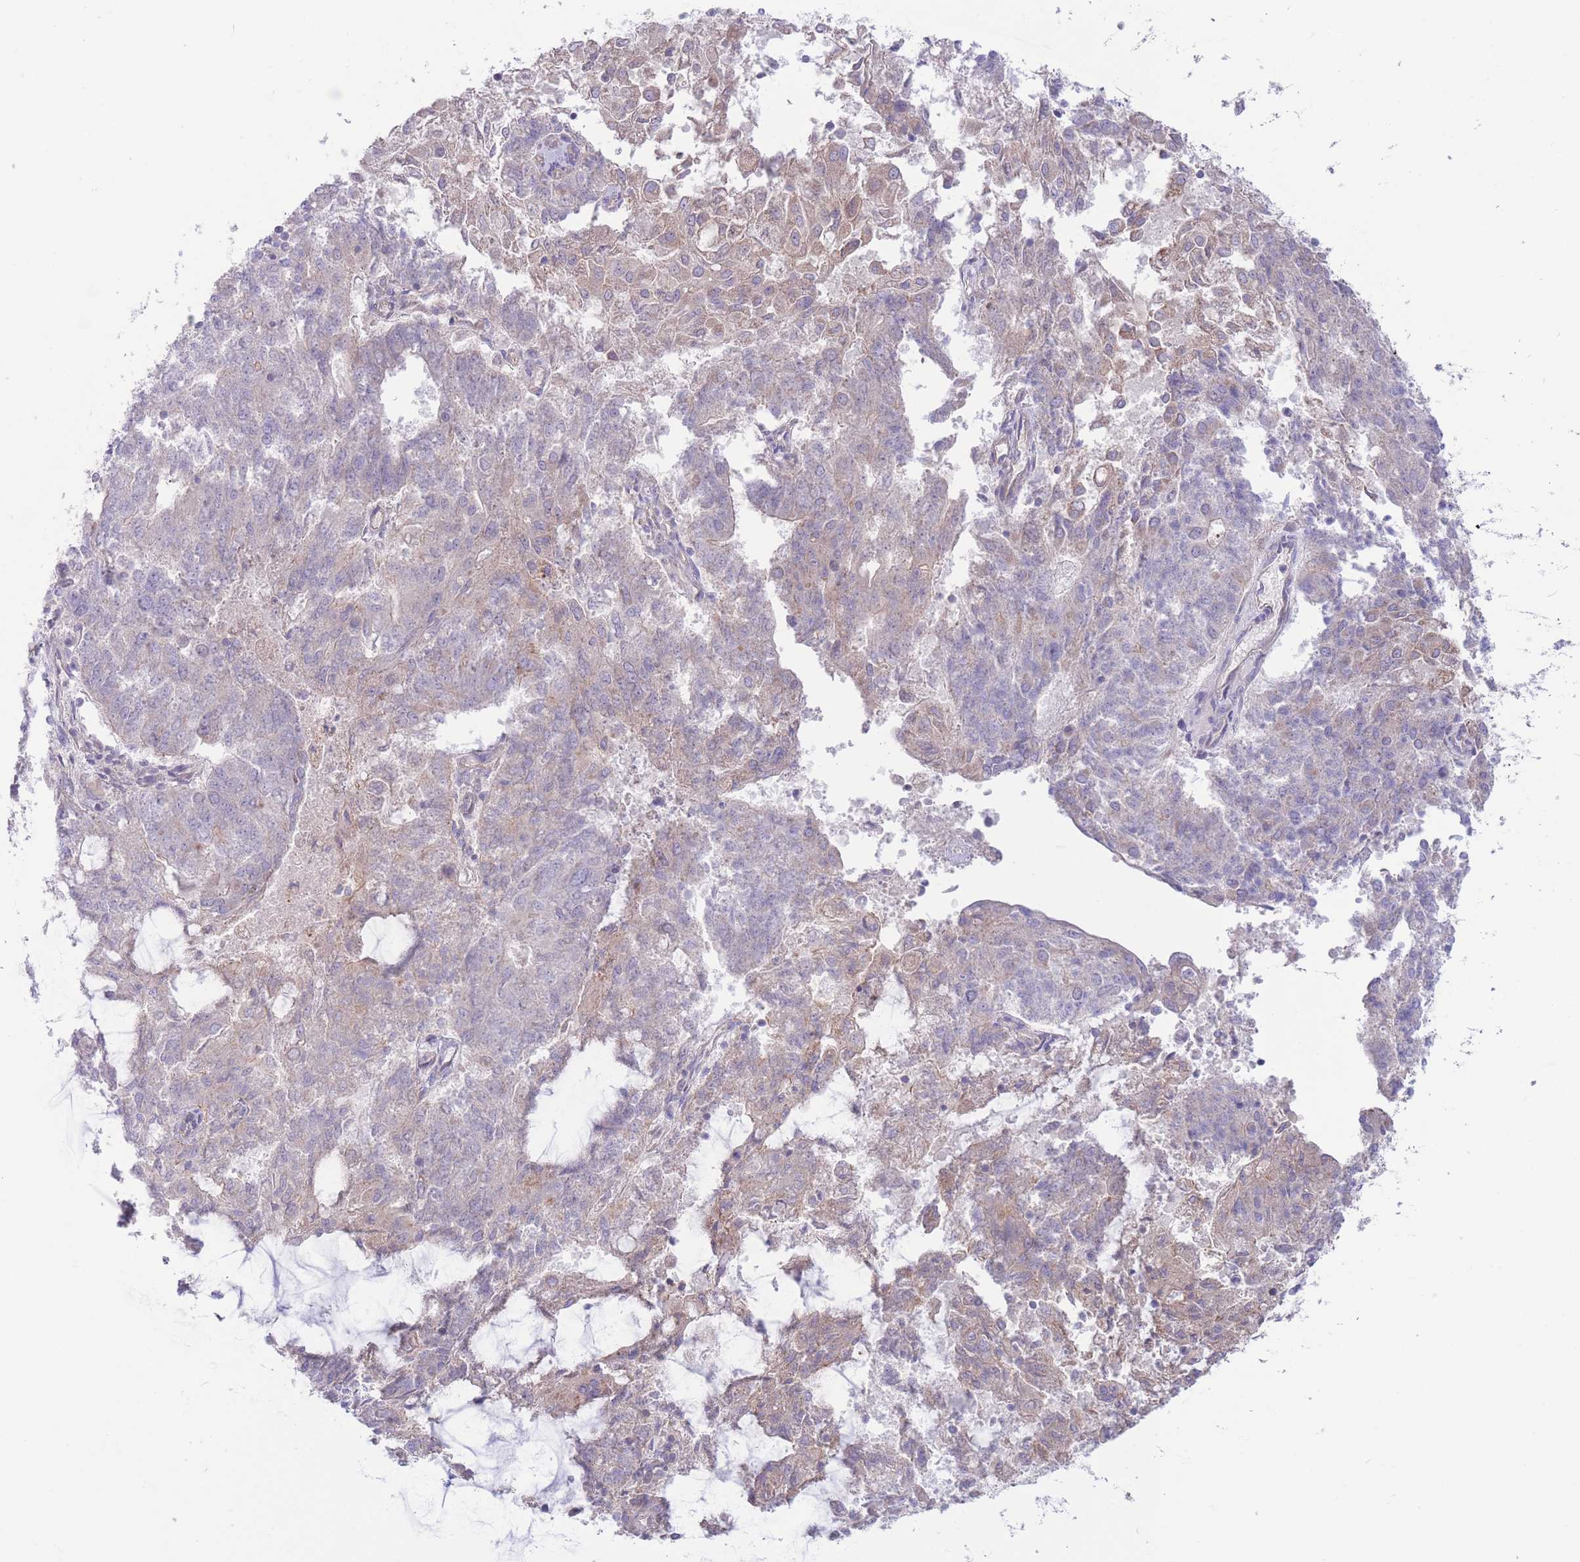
{"staining": {"intensity": "weak", "quantity": "<25%", "location": "cytoplasmic/membranous"}, "tissue": "endometrial cancer", "cell_type": "Tumor cells", "image_type": "cancer", "snomed": [{"axis": "morphology", "description": "Adenocarcinoma, NOS"}, {"axis": "topography", "description": "Endometrium"}], "caption": "Endometrial cancer stained for a protein using IHC displays no positivity tumor cells.", "gene": "ALS2CL", "patient": {"sex": "female", "age": 82}}